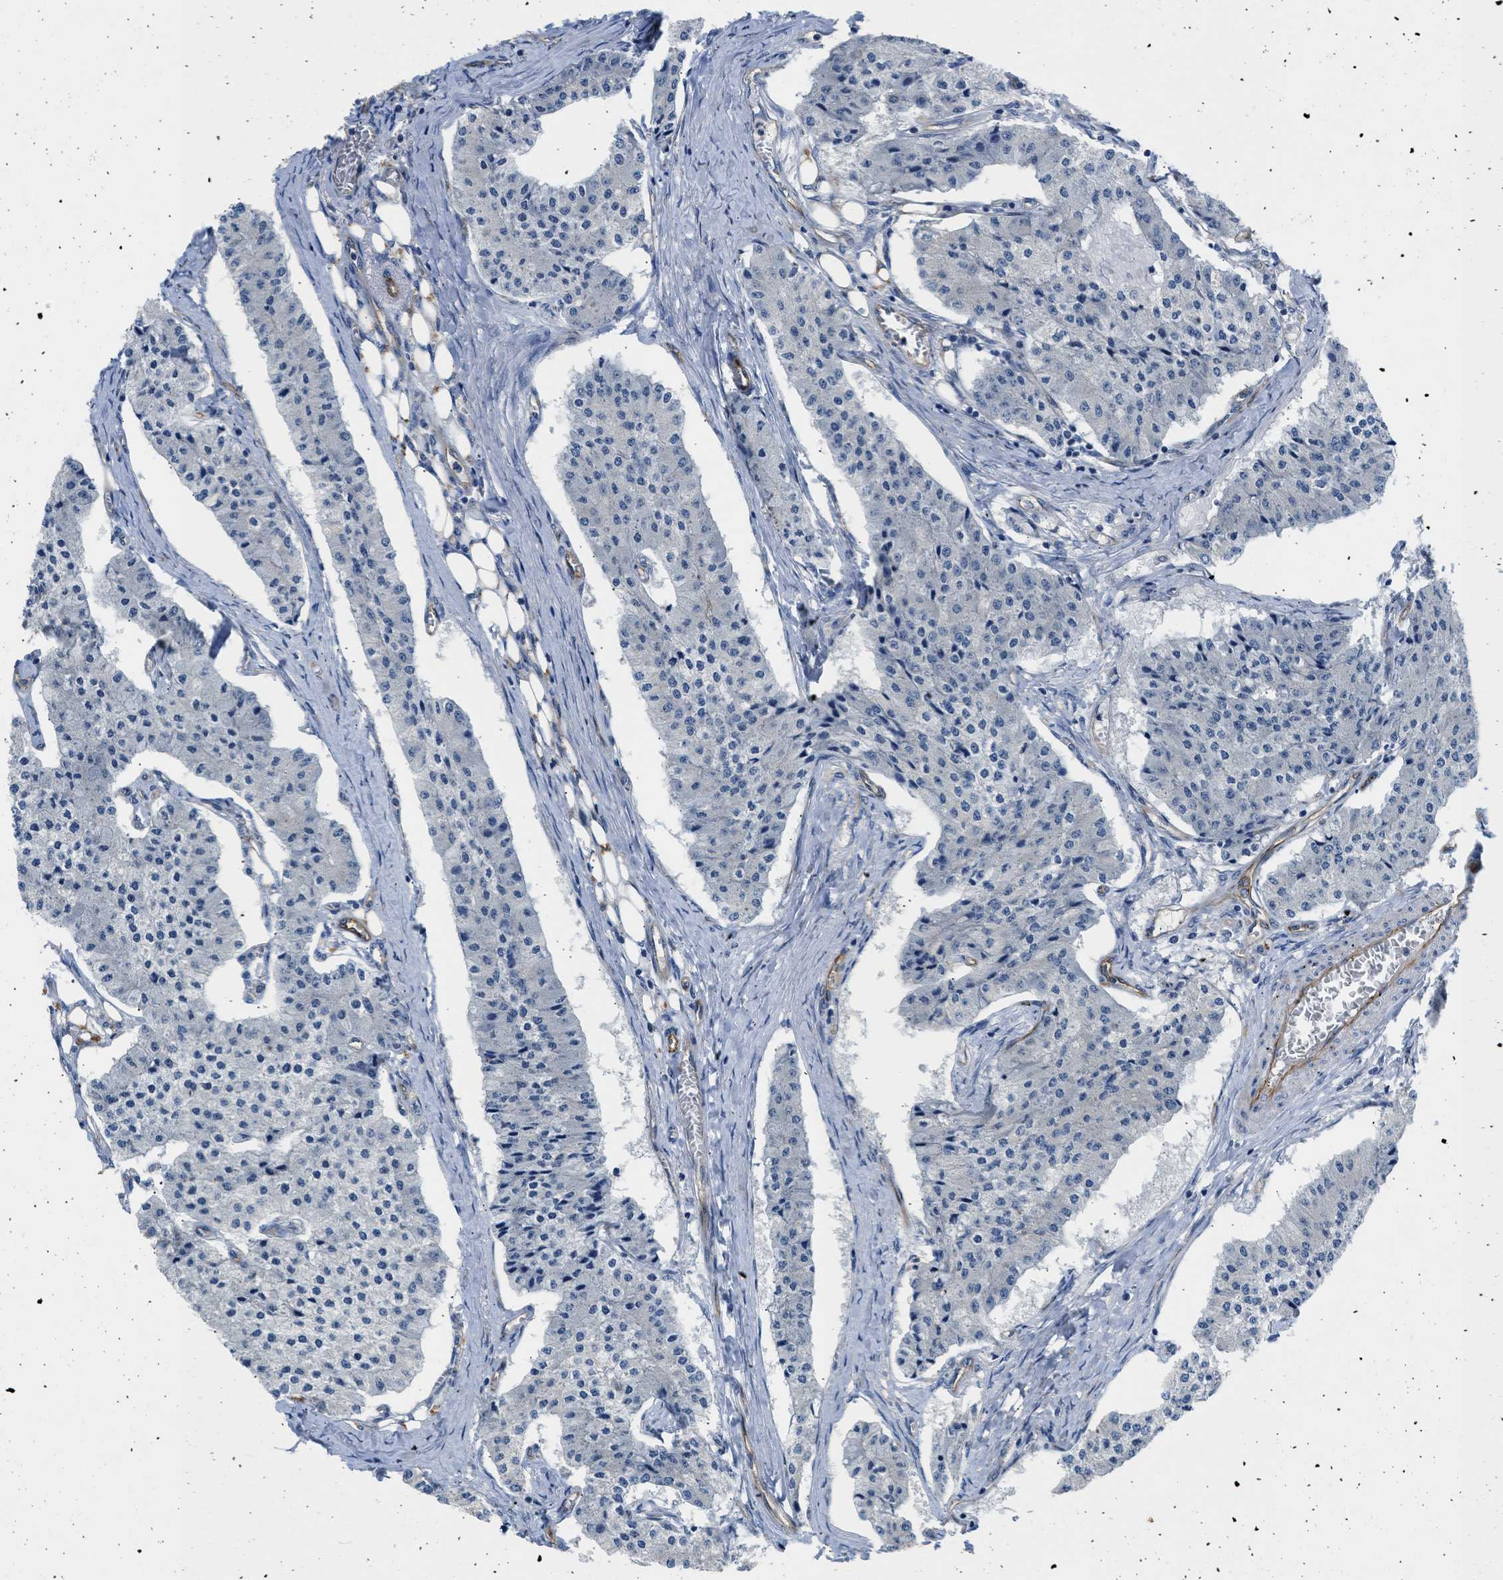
{"staining": {"intensity": "negative", "quantity": "none", "location": "none"}, "tissue": "carcinoid", "cell_type": "Tumor cells", "image_type": "cancer", "snomed": [{"axis": "morphology", "description": "Carcinoid, malignant, NOS"}, {"axis": "topography", "description": "Colon"}], "caption": "DAB (3,3'-diaminobenzidine) immunohistochemical staining of carcinoid (malignant) exhibits no significant expression in tumor cells.", "gene": "ULK4", "patient": {"sex": "female", "age": 52}}